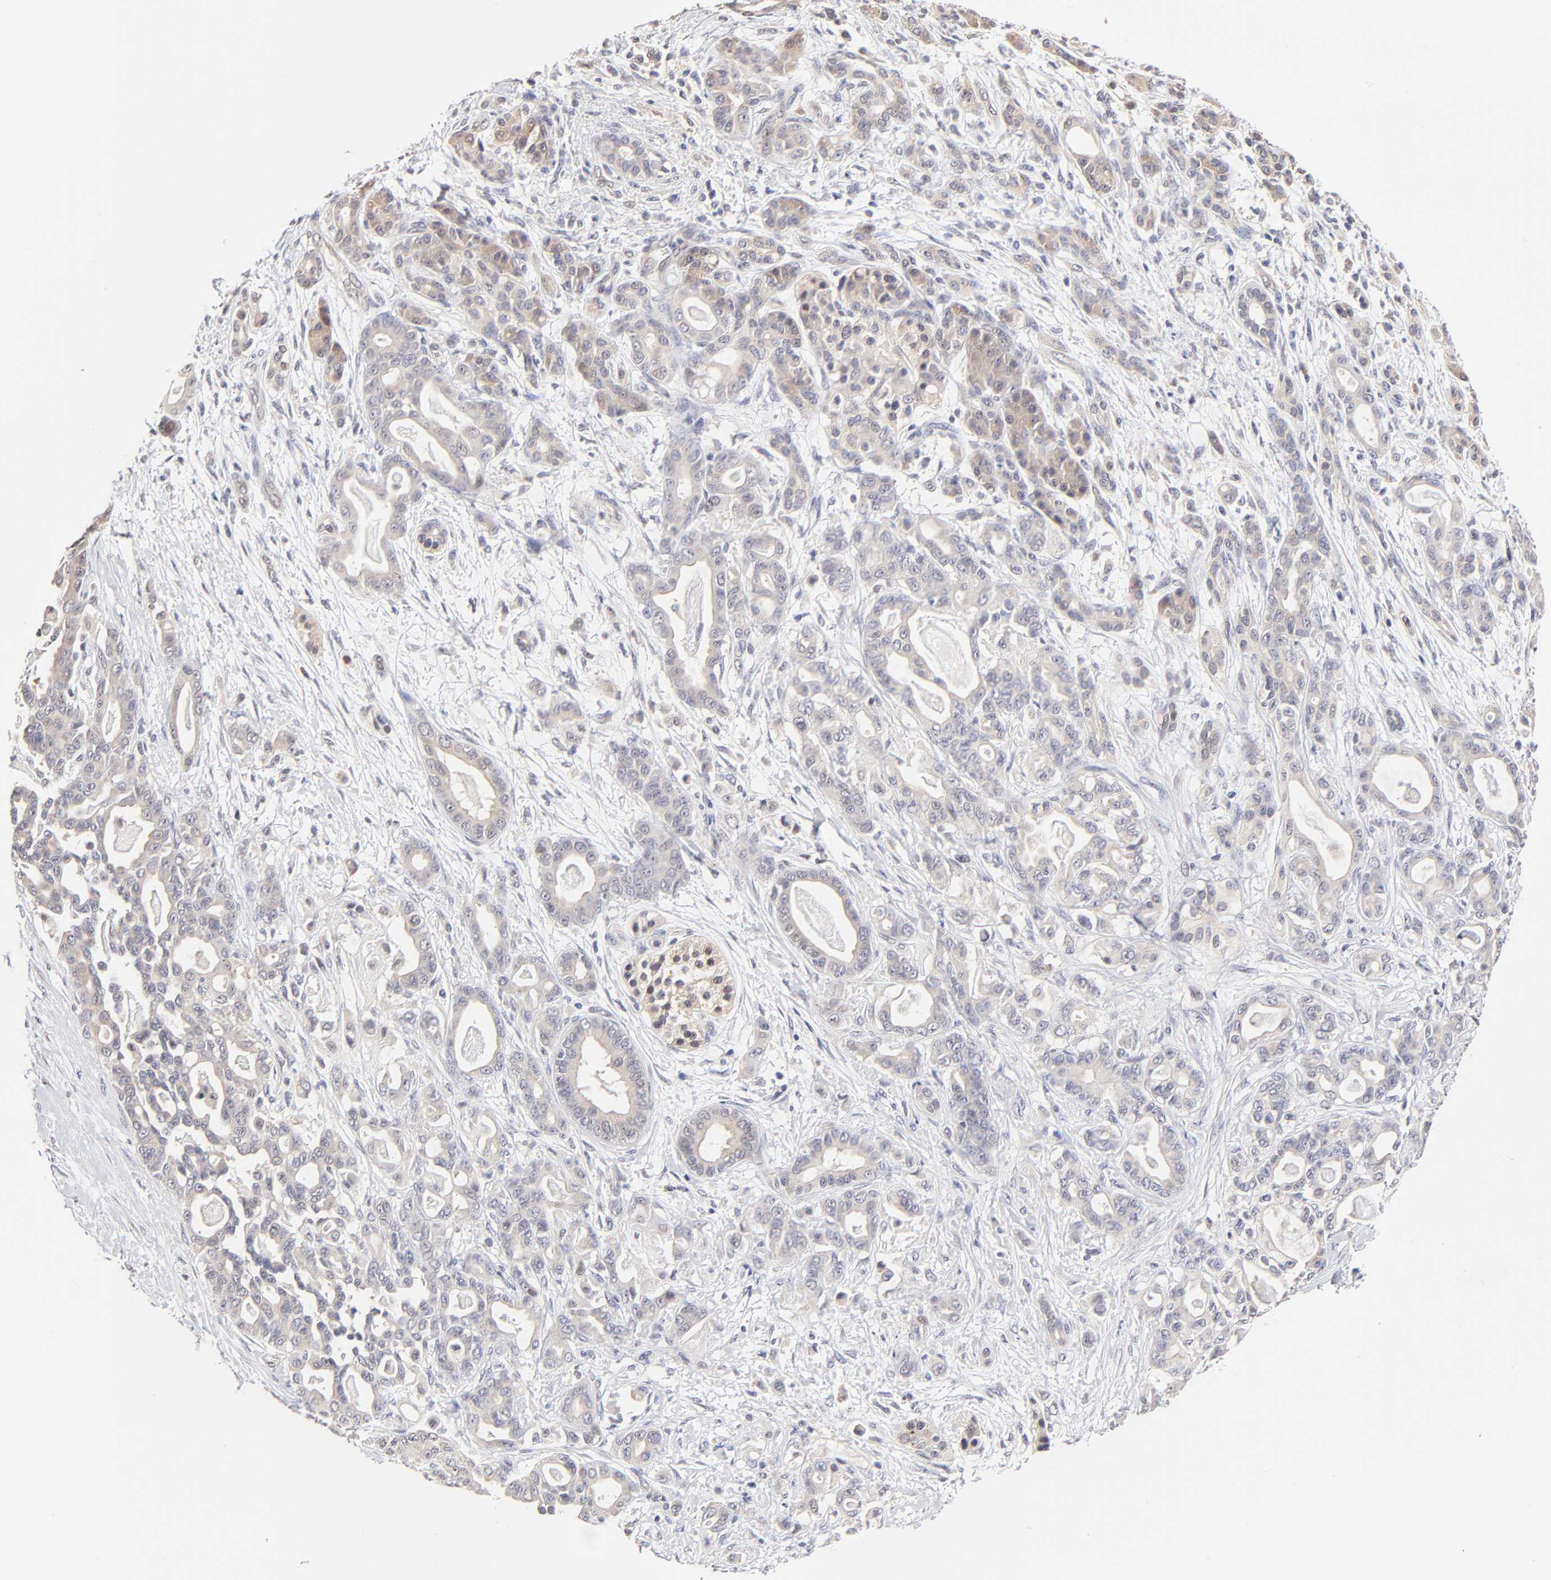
{"staining": {"intensity": "weak", "quantity": ">75%", "location": "cytoplasmic/membranous"}, "tissue": "pancreatic cancer", "cell_type": "Tumor cells", "image_type": "cancer", "snomed": [{"axis": "morphology", "description": "Adenocarcinoma, NOS"}, {"axis": "topography", "description": "Pancreas"}], "caption": "Pancreatic cancer was stained to show a protein in brown. There is low levels of weak cytoplasmic/membranous staining in about >75% of tumor cells.", "gene": "ZNF10", "patient": {"sex": "male", "age": 63}}